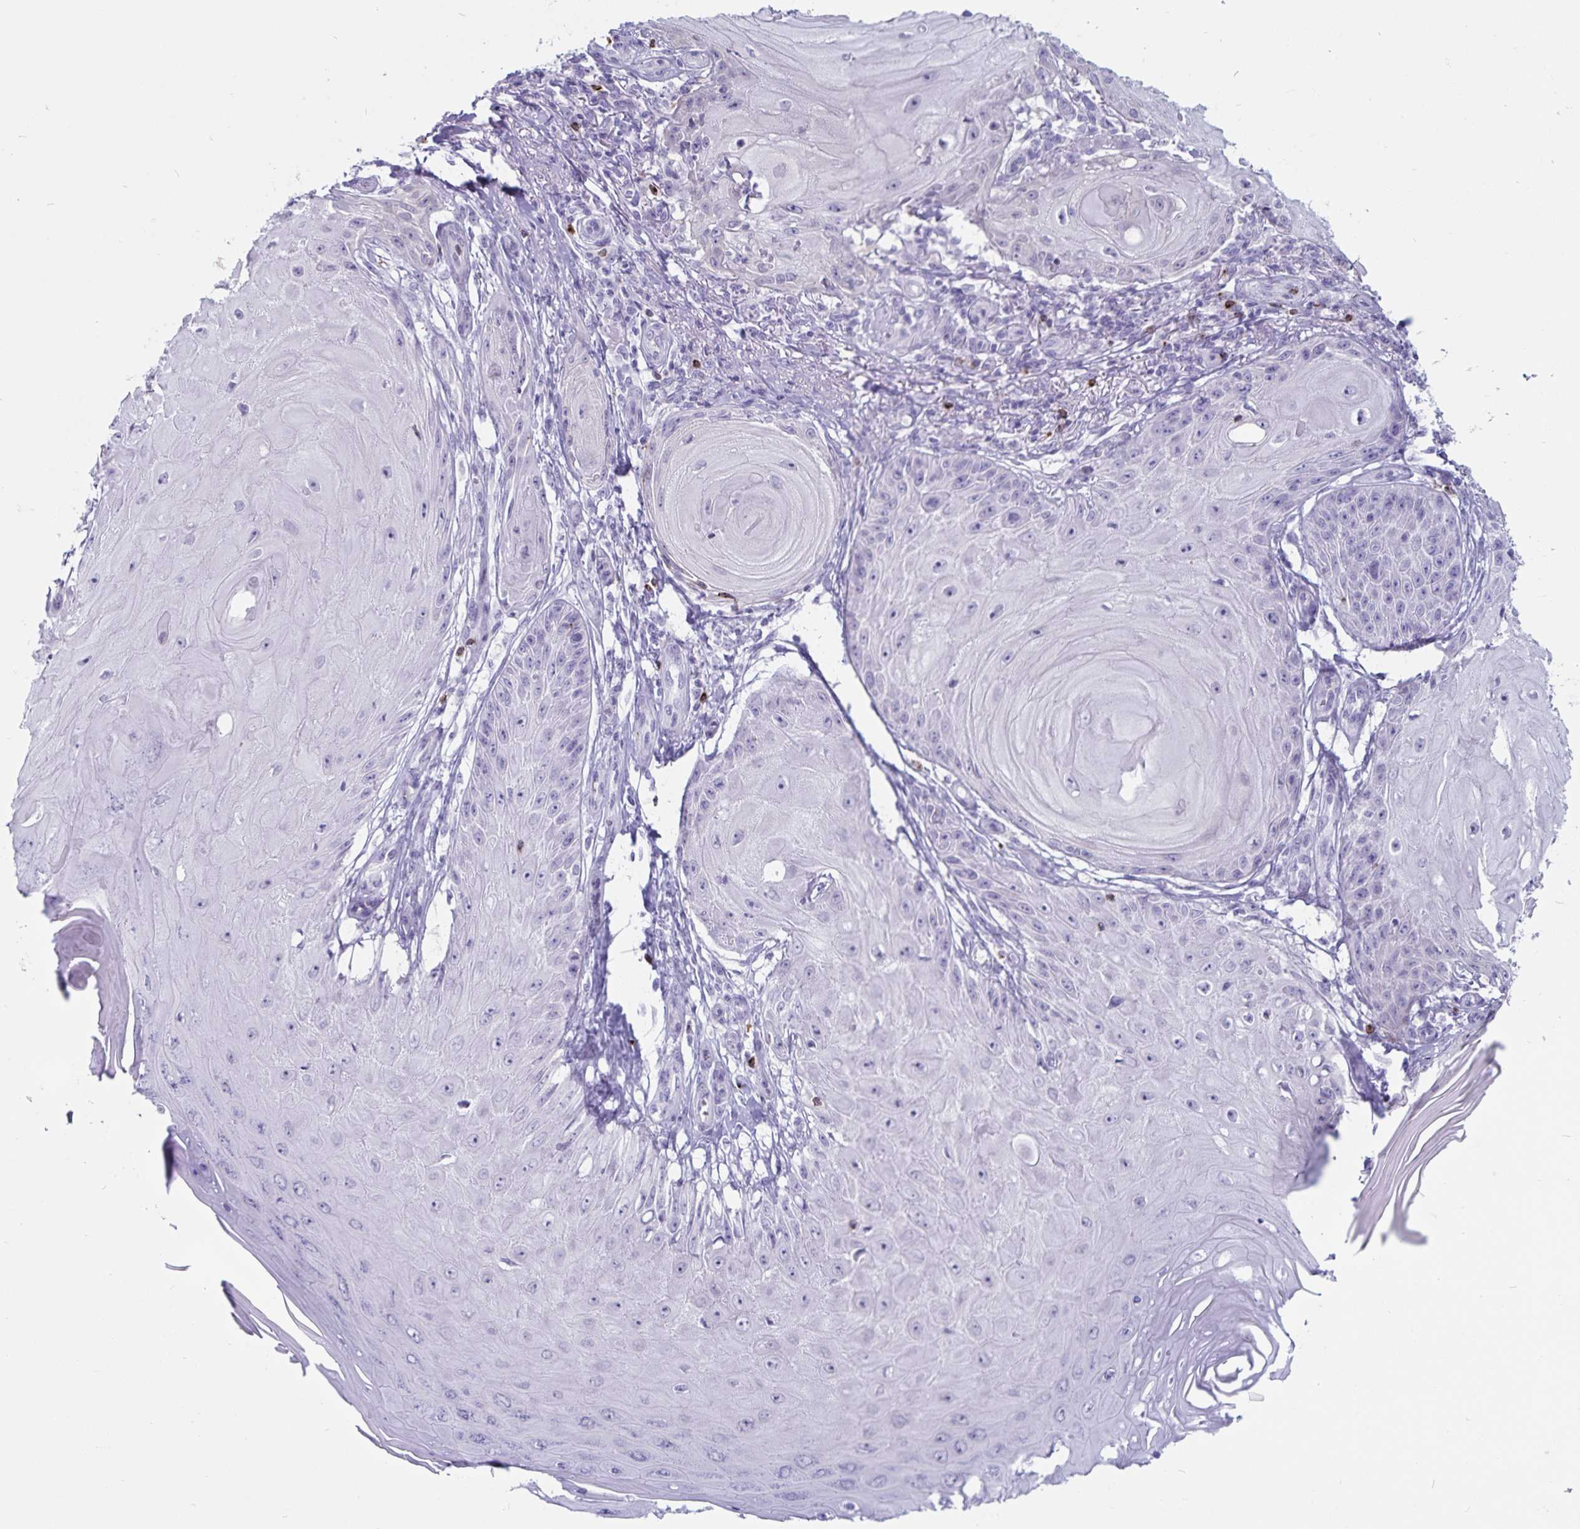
{"staining": {"intensity": "negative", "quantity": "none", "location": "none"}, "tissue": "skin cancer", "cell_type": "Tumor cells", "image_type": "cancer", "snomed": [{"axis": "morphology", "description": "Squamous cell carcinoma, NOS"}, {"axis": "topography", "description": "Skin"}], "caption": "A high-resolution micrograph shows IHC staining of squamous cell carcinoma (skin), which displays no significant staining in tumor cells. (Stains: DAB (3,3'-diaminobenzidine) IHC with hematoxylin counter stain, Microscopy: brightfield microscopy at high magnification).", "gene": "GNLY", "patient": {"sex": "female", "age": 77}}